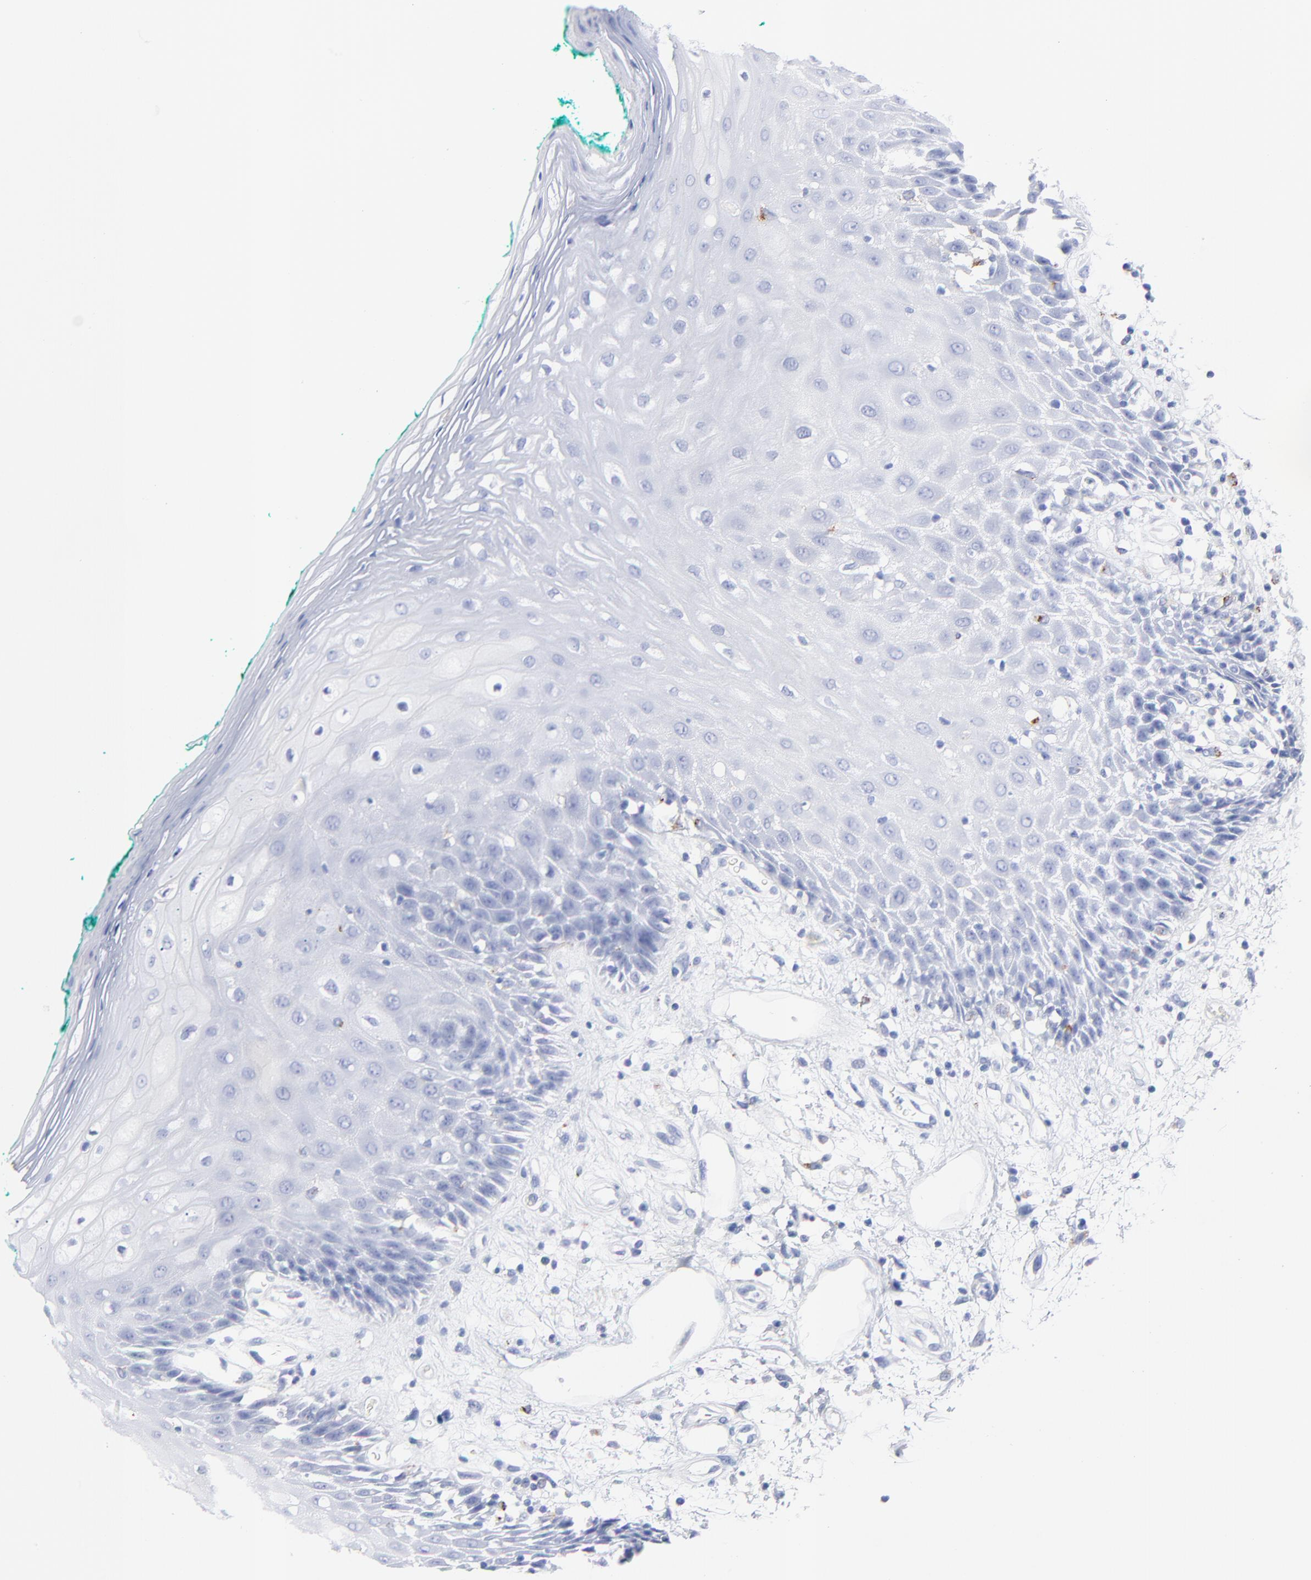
{"staining": {"intensity": "negative", "quantity": "none", "location": "none"}, "tissue": "oral mucosa", "cell_type": "Squamous epithelial cells", "image_type": "normal", "snomed": [{"axis": "morphology", "description": "Normal tissue, NOS"}, {"axis": "morphology", "description": "Squamous cell carcinoma, NOS"}, {"axis": "topography", "description": "Skeletal muscle"}, {"axis": "topography", "description": "Oral tissue"}, {"axis": "topography", "description": "Head-Neck"}], "caption": "Immunohistochemistry (IHC) photomicrograph of normal oral mucosa: oral mucosa stained with DAB (3,3'-diaminobenzidine) displays no significant protein expression in squamous epithelial cells. (DAB (3,3'-diaminobenzidine) immunohistochemistry, high magnification).", "gene": "CPVL", "patient": {"sex": "female", "age": 84}}